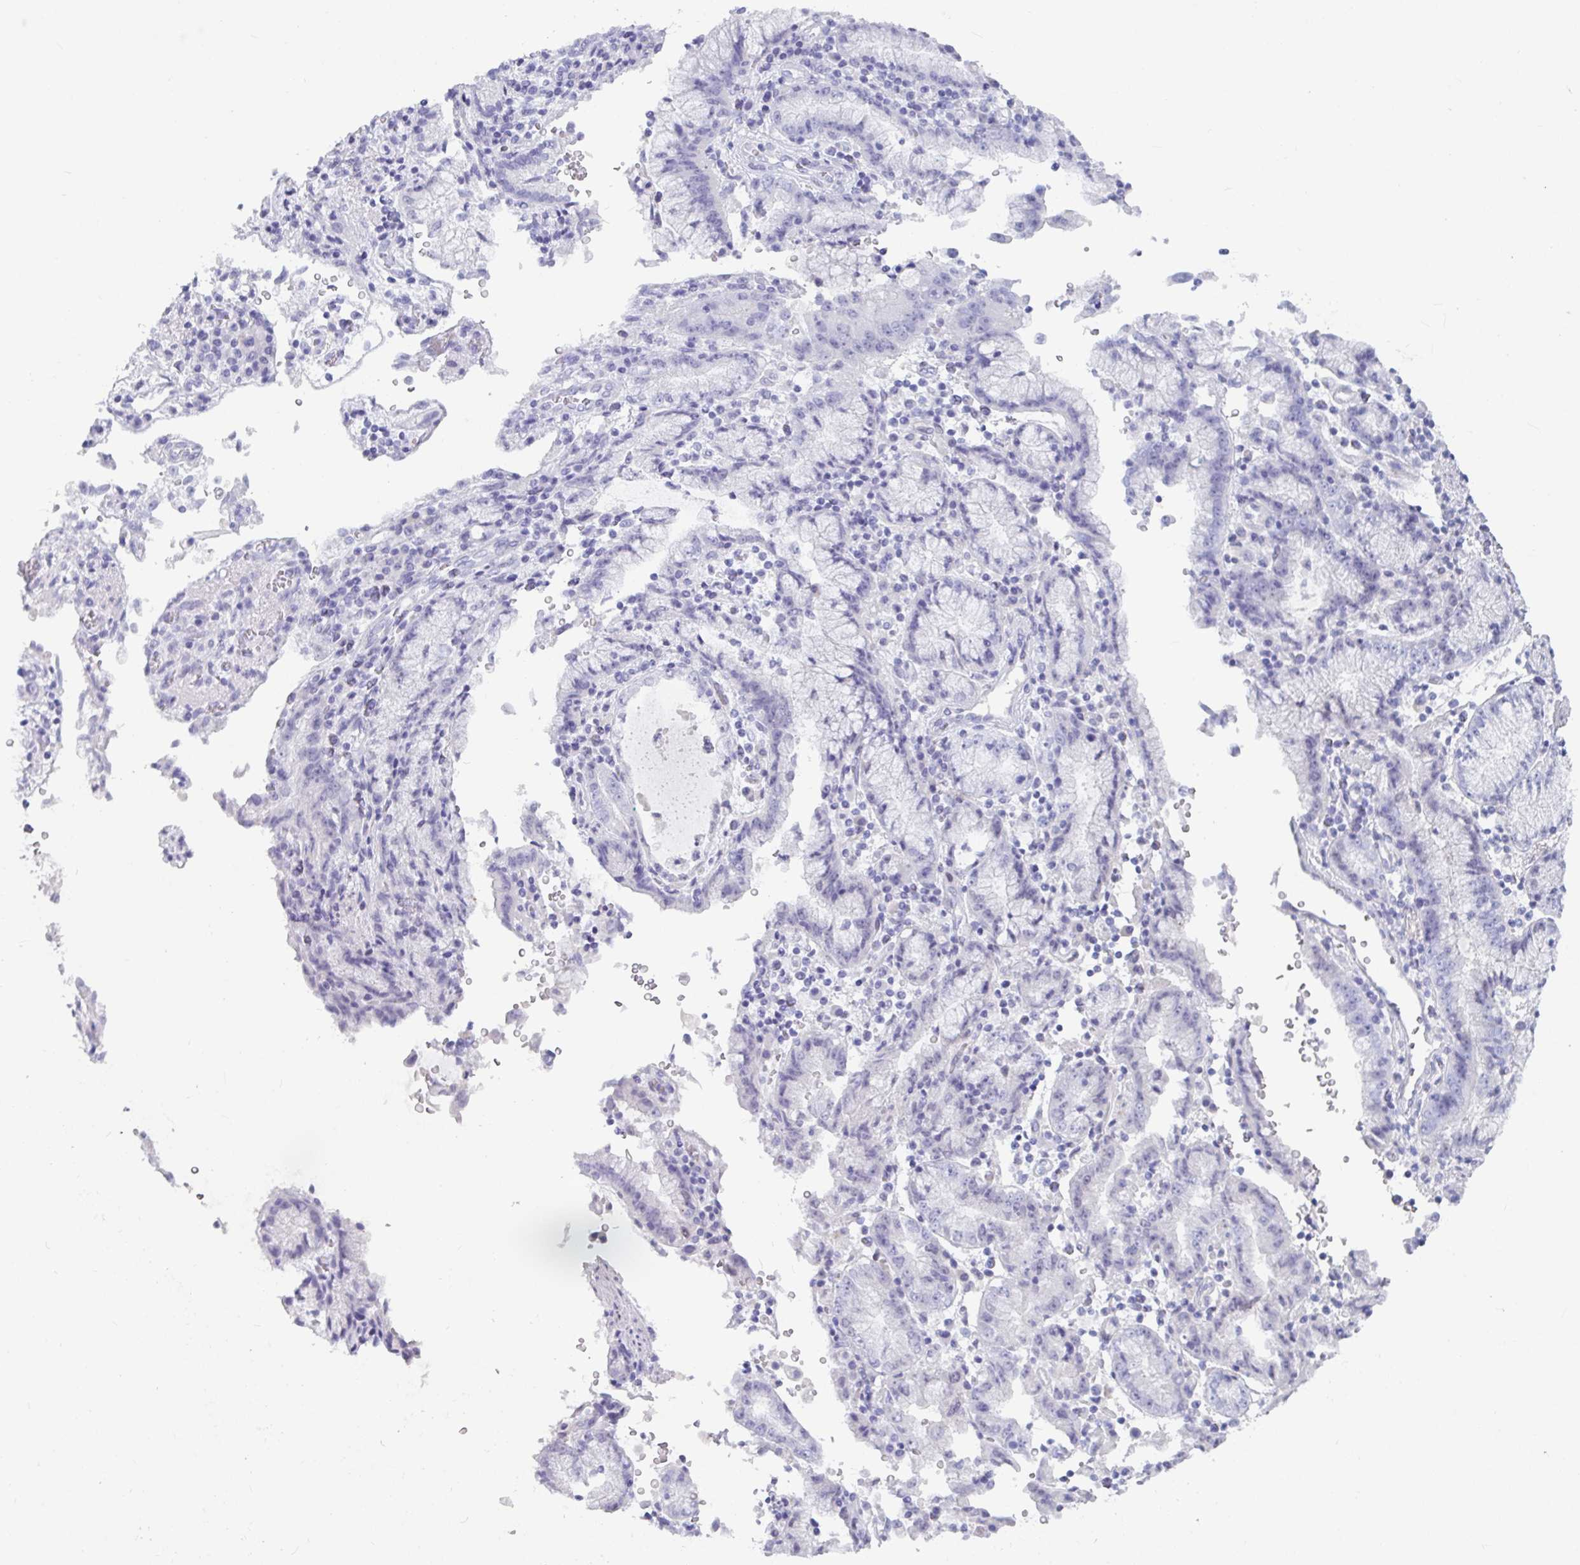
{"staining": {"intensity": "negative", "quantity": "none", "location": "none"}, "tissue": "stomach cancer", "cell_type": "Tumor cells", "image_type": "cancer", "snomed": [{"axis": "morphology", "description": "Adenocarcinoma, NOS"}, {"axis": "topography", "description": "Stomach"}], "caption": "High magnification brightfield microscopy of stomach adenocarcinoma stained with DAB (brown) and counterstained with hematoxylin (blue): tumor cells show no significant staining. Nuclei are stained in blue.", "gene": "NPY", "patient": {"sex": "male", "age": 62}}